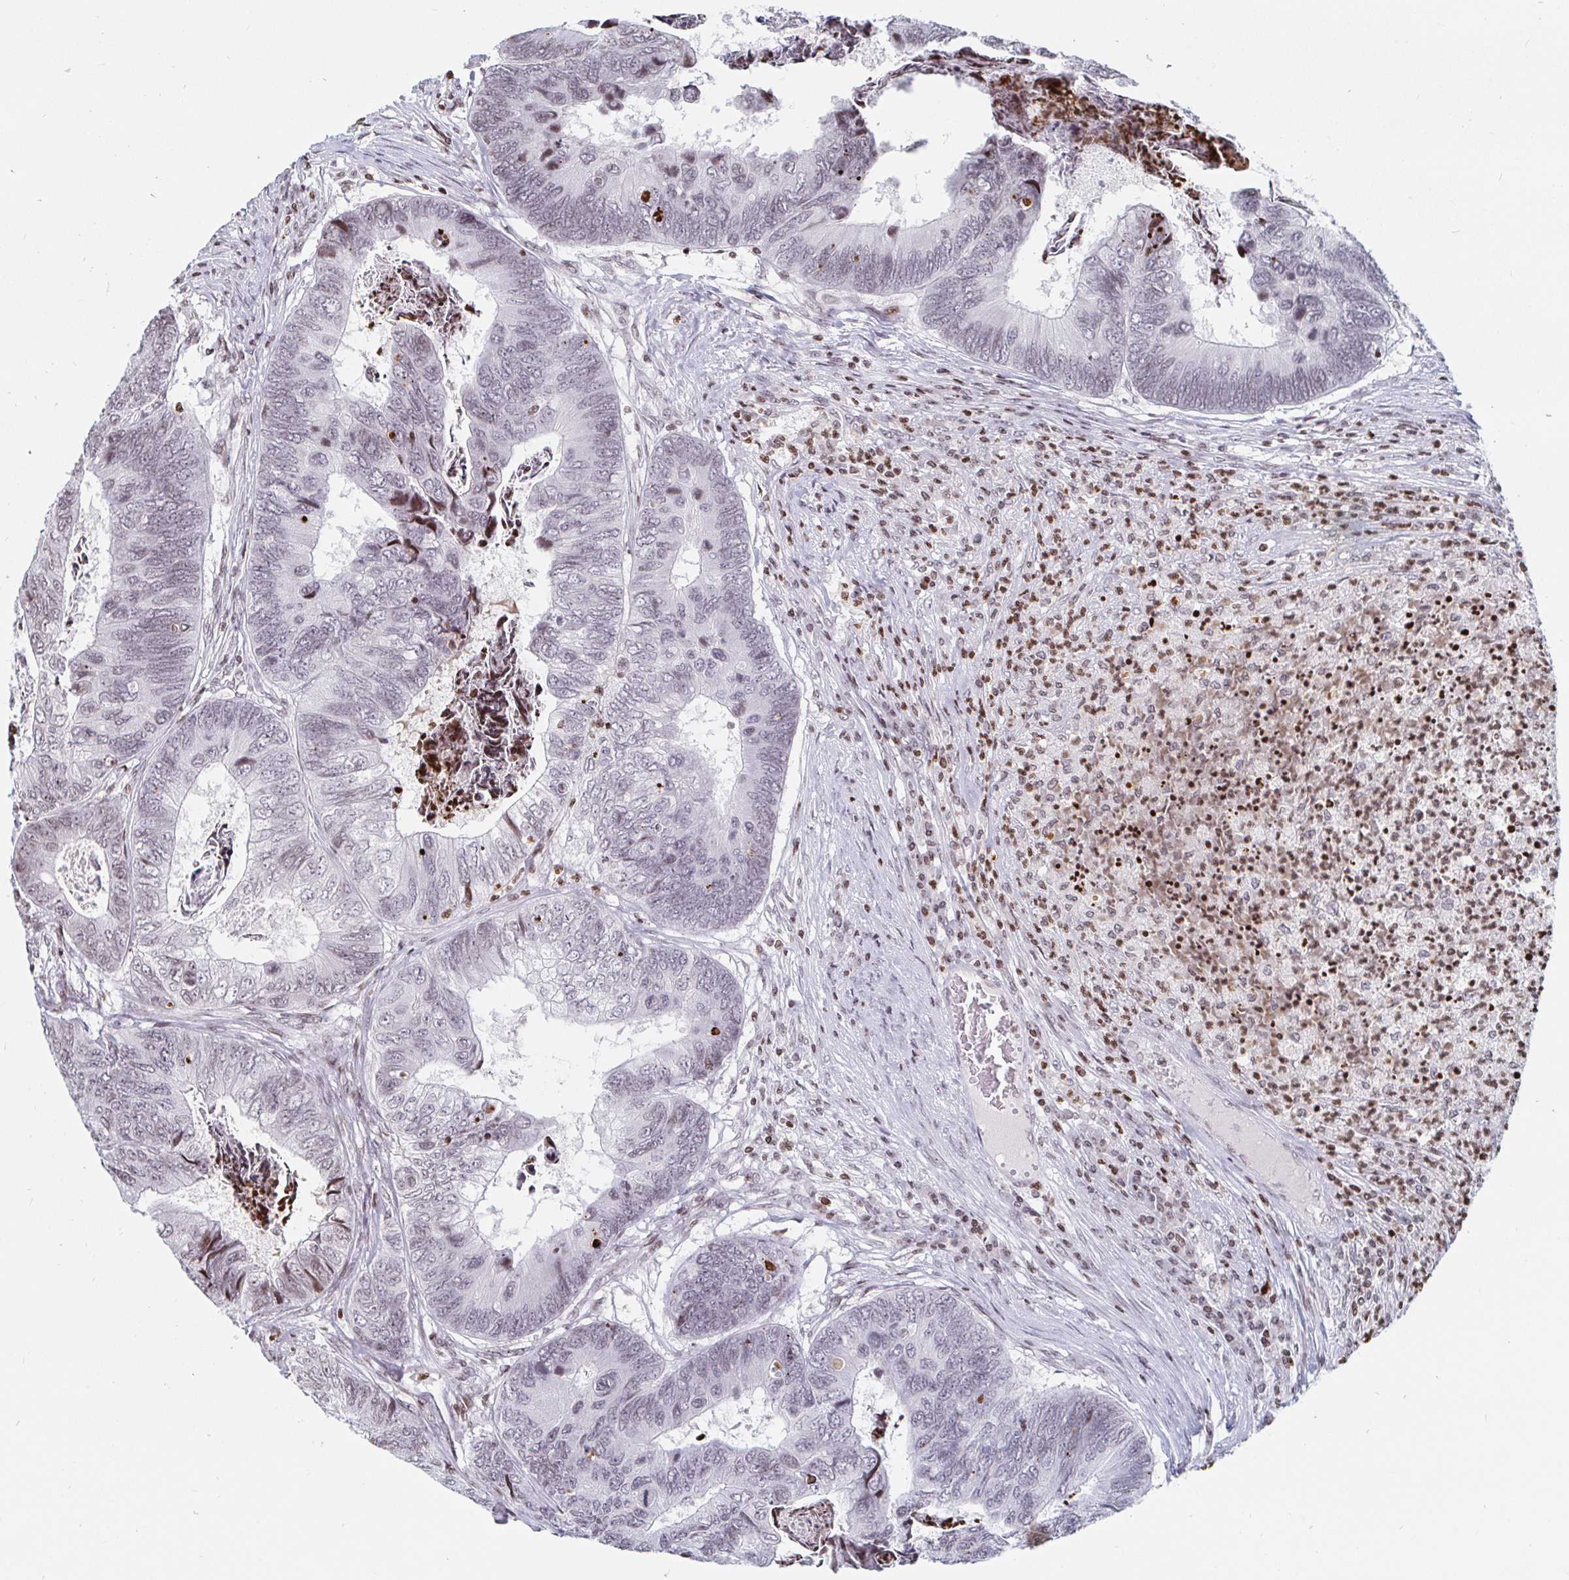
{"staining": {"intensity": "negative", "quantity": "none", "location": "none"}, "tissue": "colorectal cancer", "cell_type": "Tumor cells", "image_type": "cancer", "snomed": [{"axis": "morphology", "description": "Adenocarcinoma, NOS"}, {"axis": "topography", "description": "Colon"}], "caption": "Protein analysis of adenocarcinoma (colorectal) reveals no significant positivity in tumor cells.", "gene": "HOXC10", "patient": {"sex": "female", "age": 67}}